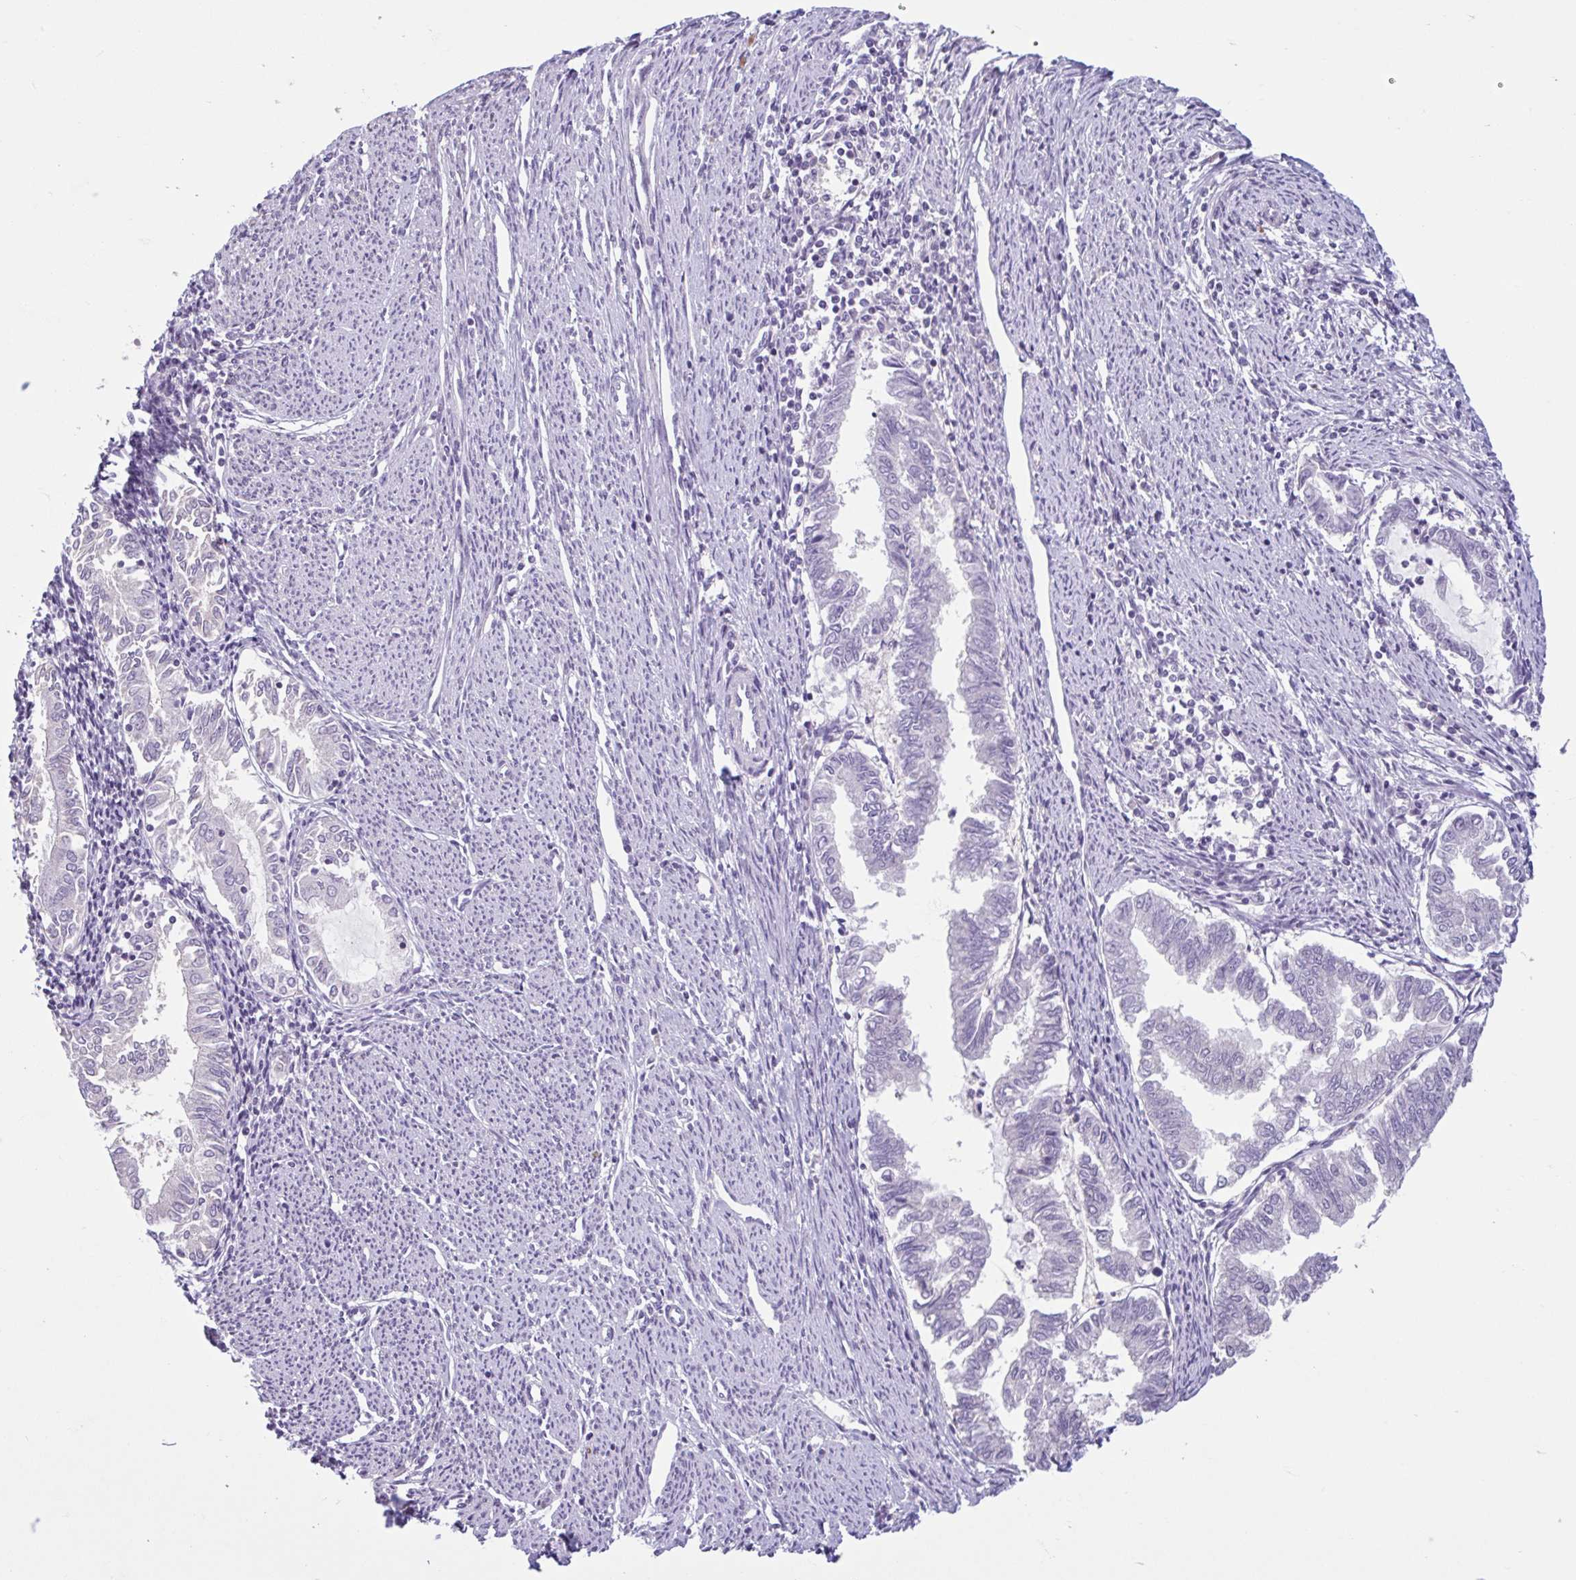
{"staining": {"intensity": "negative", "quantity": "none", "location": "none"}, "tissue": "endometrial cancer", "cell_type": "Tumor cells", "image_type": "cancer", "snomed": [{"axis": "morphology", "description": "Adenocarcinoma, NOS"}, {"axis": "topography", "description": "Endometrium"}], "caption": "Tumor cells show no significant positivity in adenocarcinoma (endometrial).", "gene": "CDH19", "patient": {"sex": "female", "age": 79}}